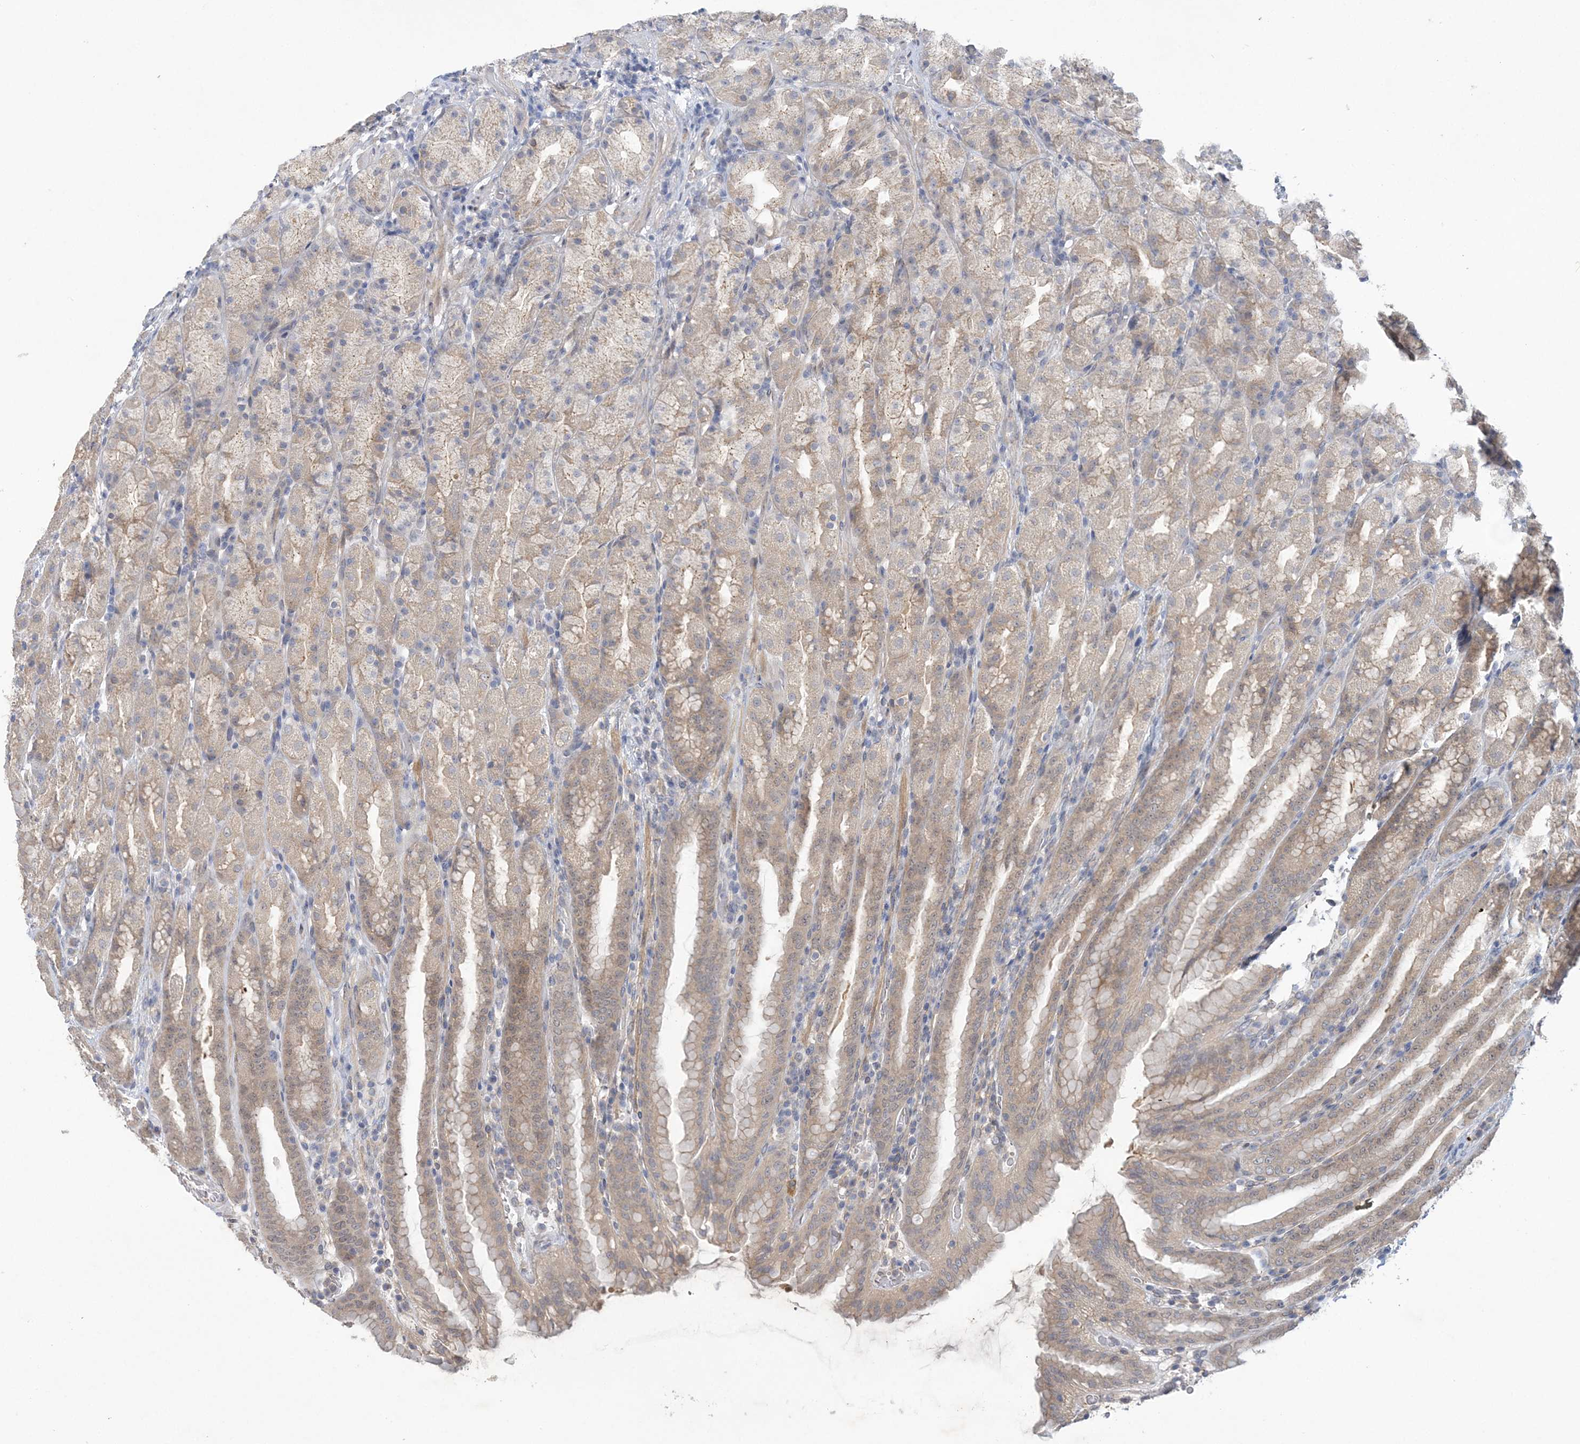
{"staining": {"intensity": "weak", "quantity": ">75%", "location": "cytoplasmic/membranous"}, "tissue": "stomach", "cell_type": "Glandular cells", "image_type": "normal", "snomed": [{"axis": "morphology", "description": "Normal tissue, NOS"}, {"axis": "topography", "description": "Stomach, upper"}], "caption": "The micrograph demonstrates immunohistochemical staining of unremarkable stomach. There is weak cytoplasmic/membranous staining is present in about >75% of glandular cells. The protein of interest is stained brown, and the nuclei are stained in blue (DAB (3,3'-diaminobenzidine) IHC with brightfield microscopy, high magnification).", "gene": "ANKRD35", "patient": {"sex": "male", "age": 68}}